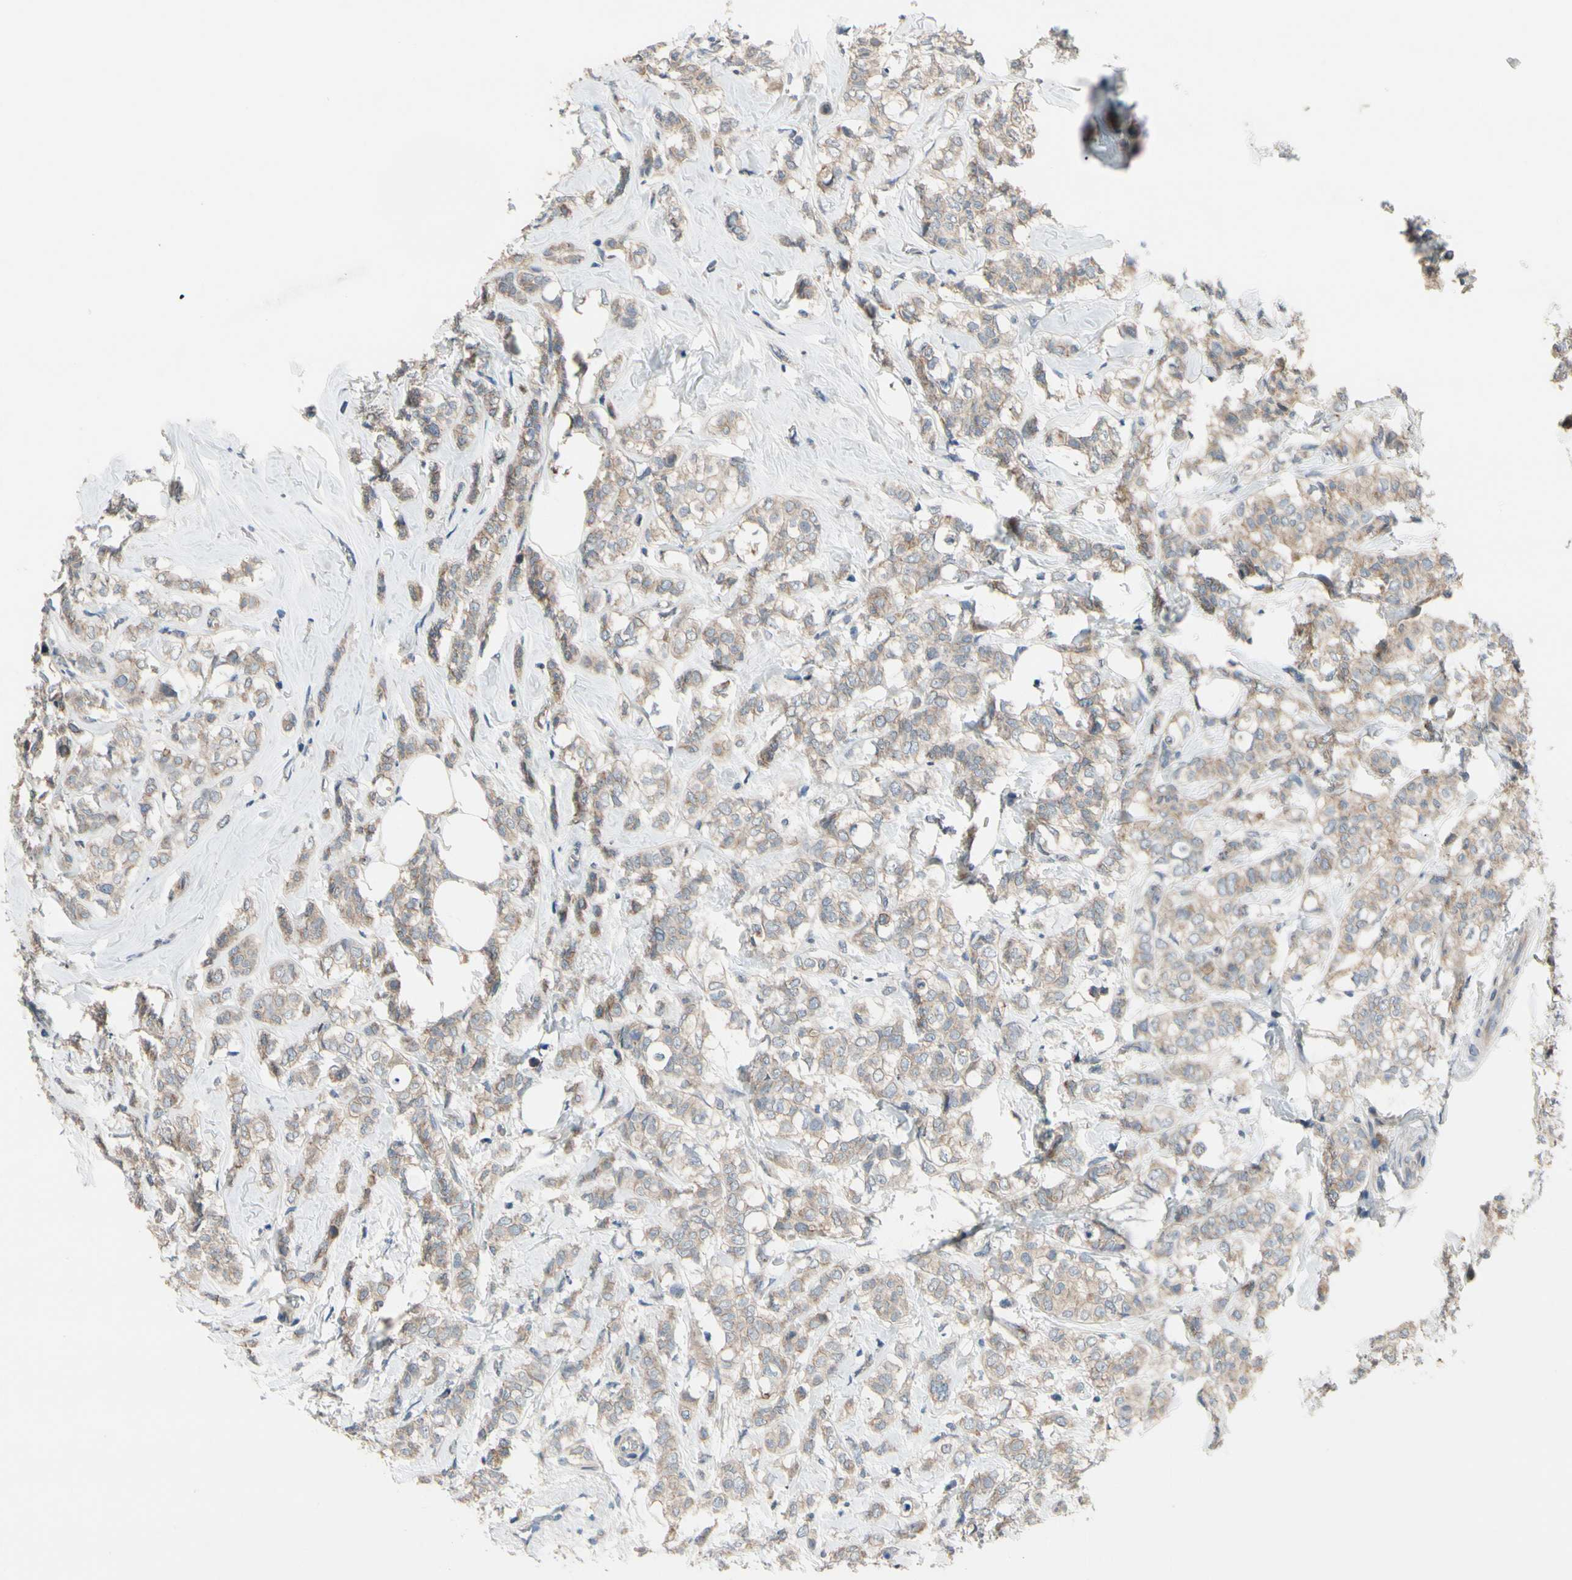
{"staining": {"intensity": "weak", "quantity": ">75%", "location": "cytoplasmic/membranous"}, "tissue": "breast cancer", "cell_type": "Tumor cells", "image_type": "cancer", "snomed": [{"axis": "morphology", "description": "Lobular carcinoma"}, {"axis": "topography", "description": "Breast"}], "caption": "IHC of breast cancer (lobular carcinoma) reveals low levels of weak cytoplasmic/membranous positivity in approximately >75% of tumor cells.", "gene": "ICAM5", "patient": {"sex": "female", "age": 60}}